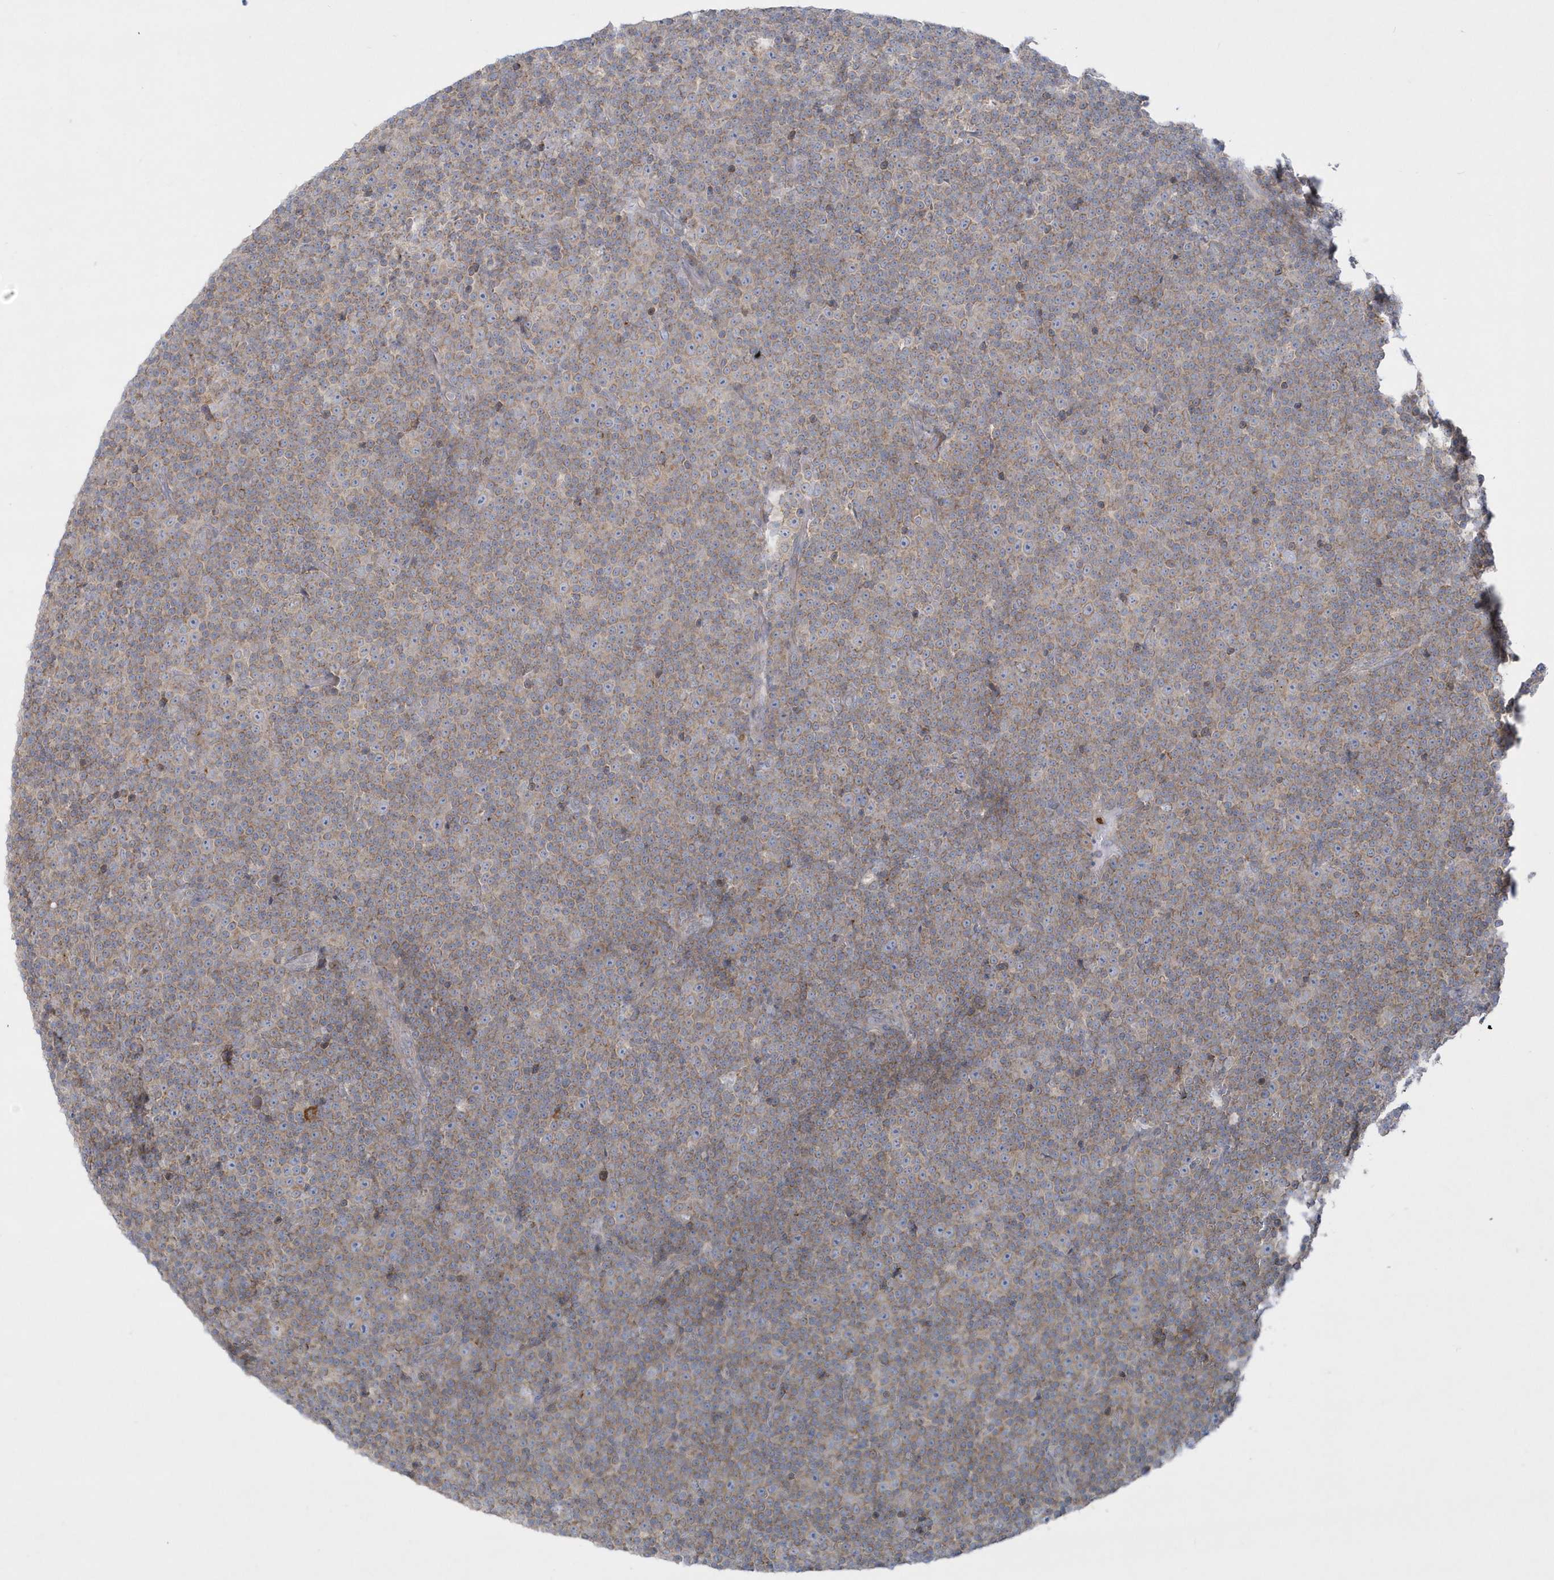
{"staining": {"intensity": "negative", "quantity": "none", "location": "none"}, "tissue": "lymphoma", "cell_type": "Tumor cells", "image_type": "cancer", "snomed": [{"axis": "morphology", "description": "Malignant lymphoma, non-Hodgkin's type, Low grade"}, {"axis": "topography", "description": "Lymph node"}], "caption": "Tumor cells show no significant expression in low-grade malignant lymphoma, non-Hodgkin's type.", "gene": "DNAJC18", "patient": {"sex": "female", "age": 67}}